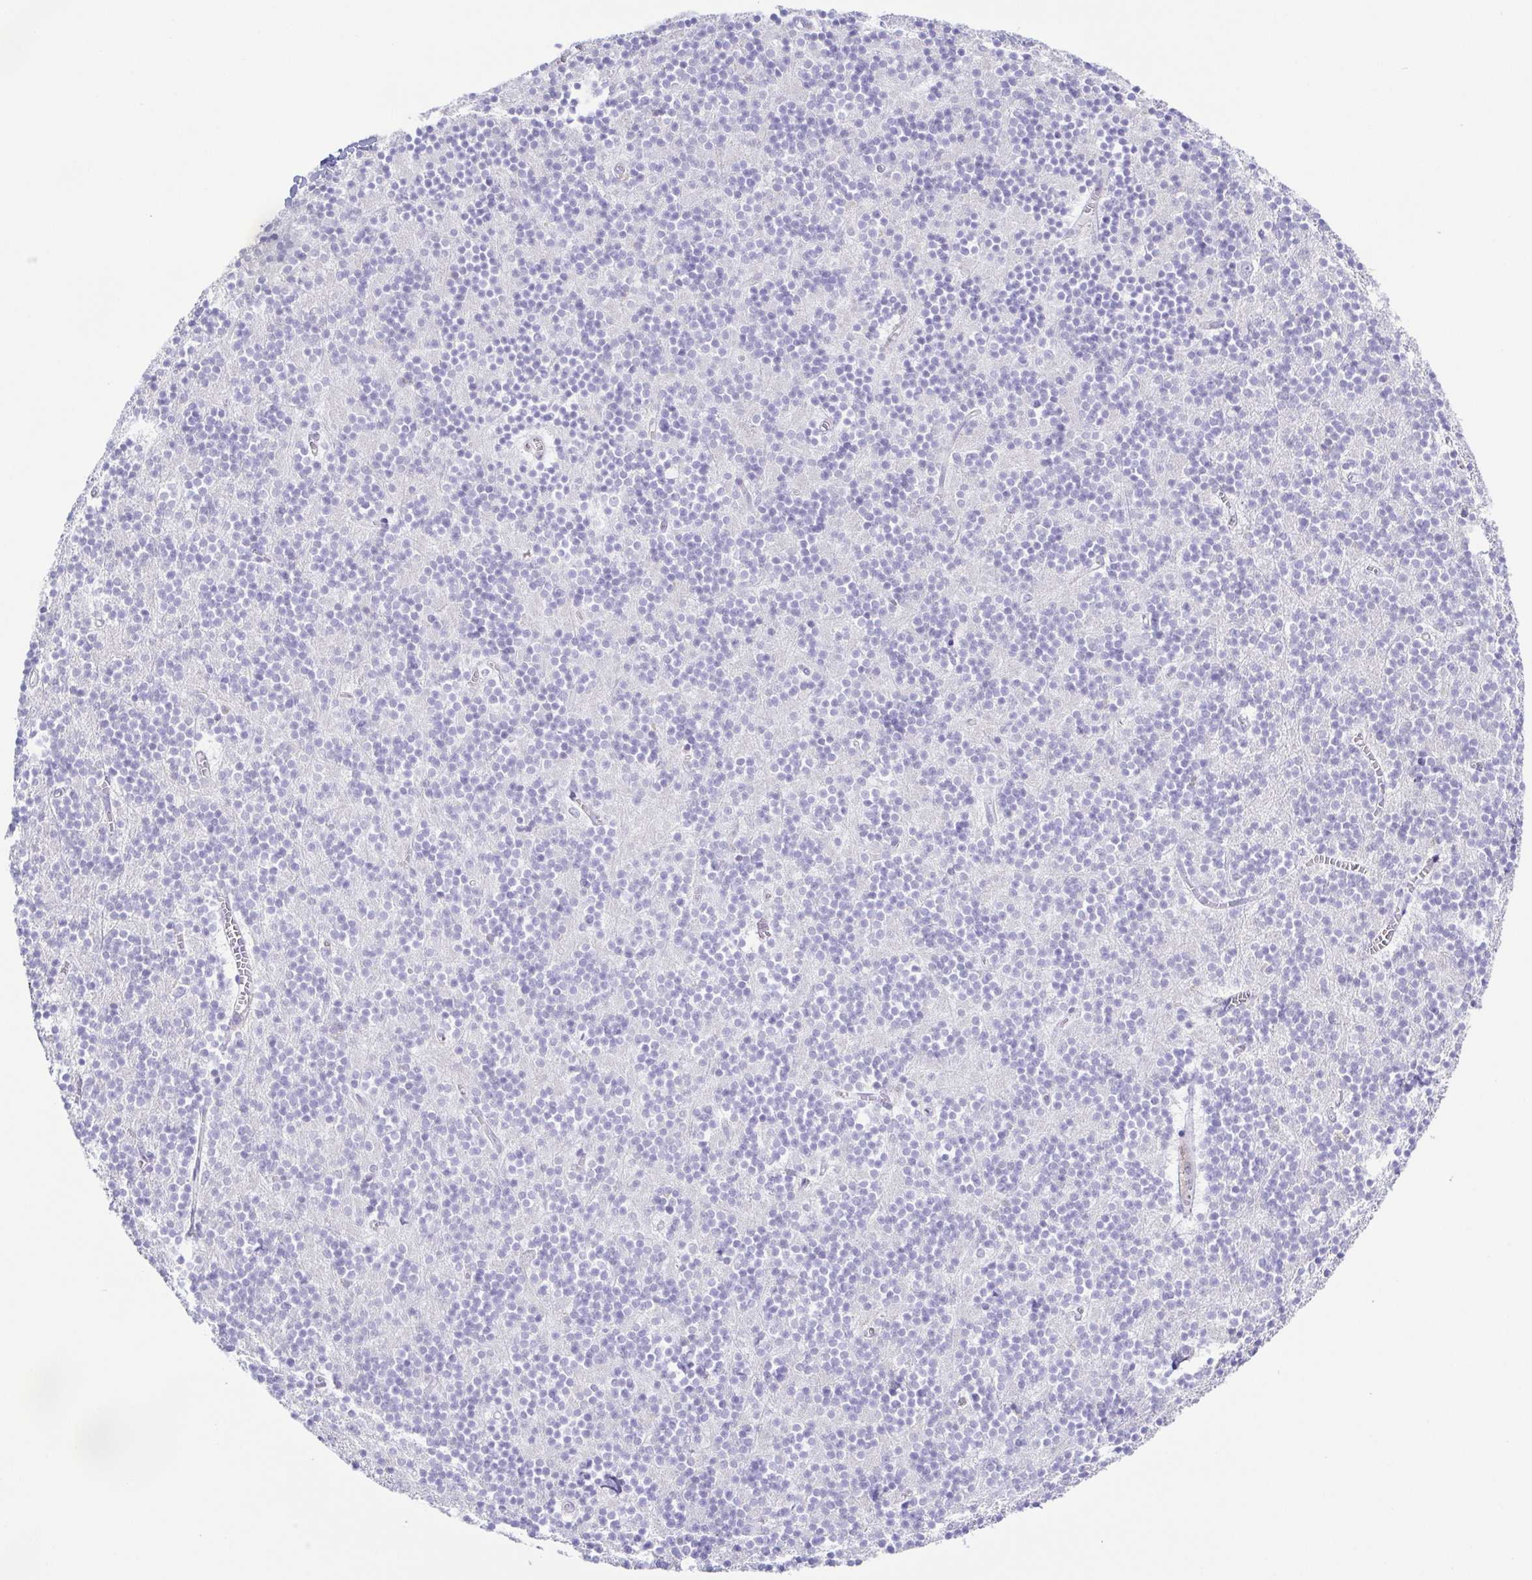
{"staining": {"intensity": "negative", "quantity": "none", "location": "none"}, "tissue": "cerebellum", "cell_type": "Cells in granular layer", "image_type": "normal", "snomed": [{"axis": "morphology", "description": "Normal tissue, NOS"}, {"axis": "topography", "description": "Cerebellum"}], "caption": "IHC histopathology image of benign cerebellum: human cerebellum stained with DAB (3,3'-diaminobenzidine) reveals no significant protein expression in cells in granular layer.", "gene": "A1BG", "patient": {"sex": "male", "age": 54}}